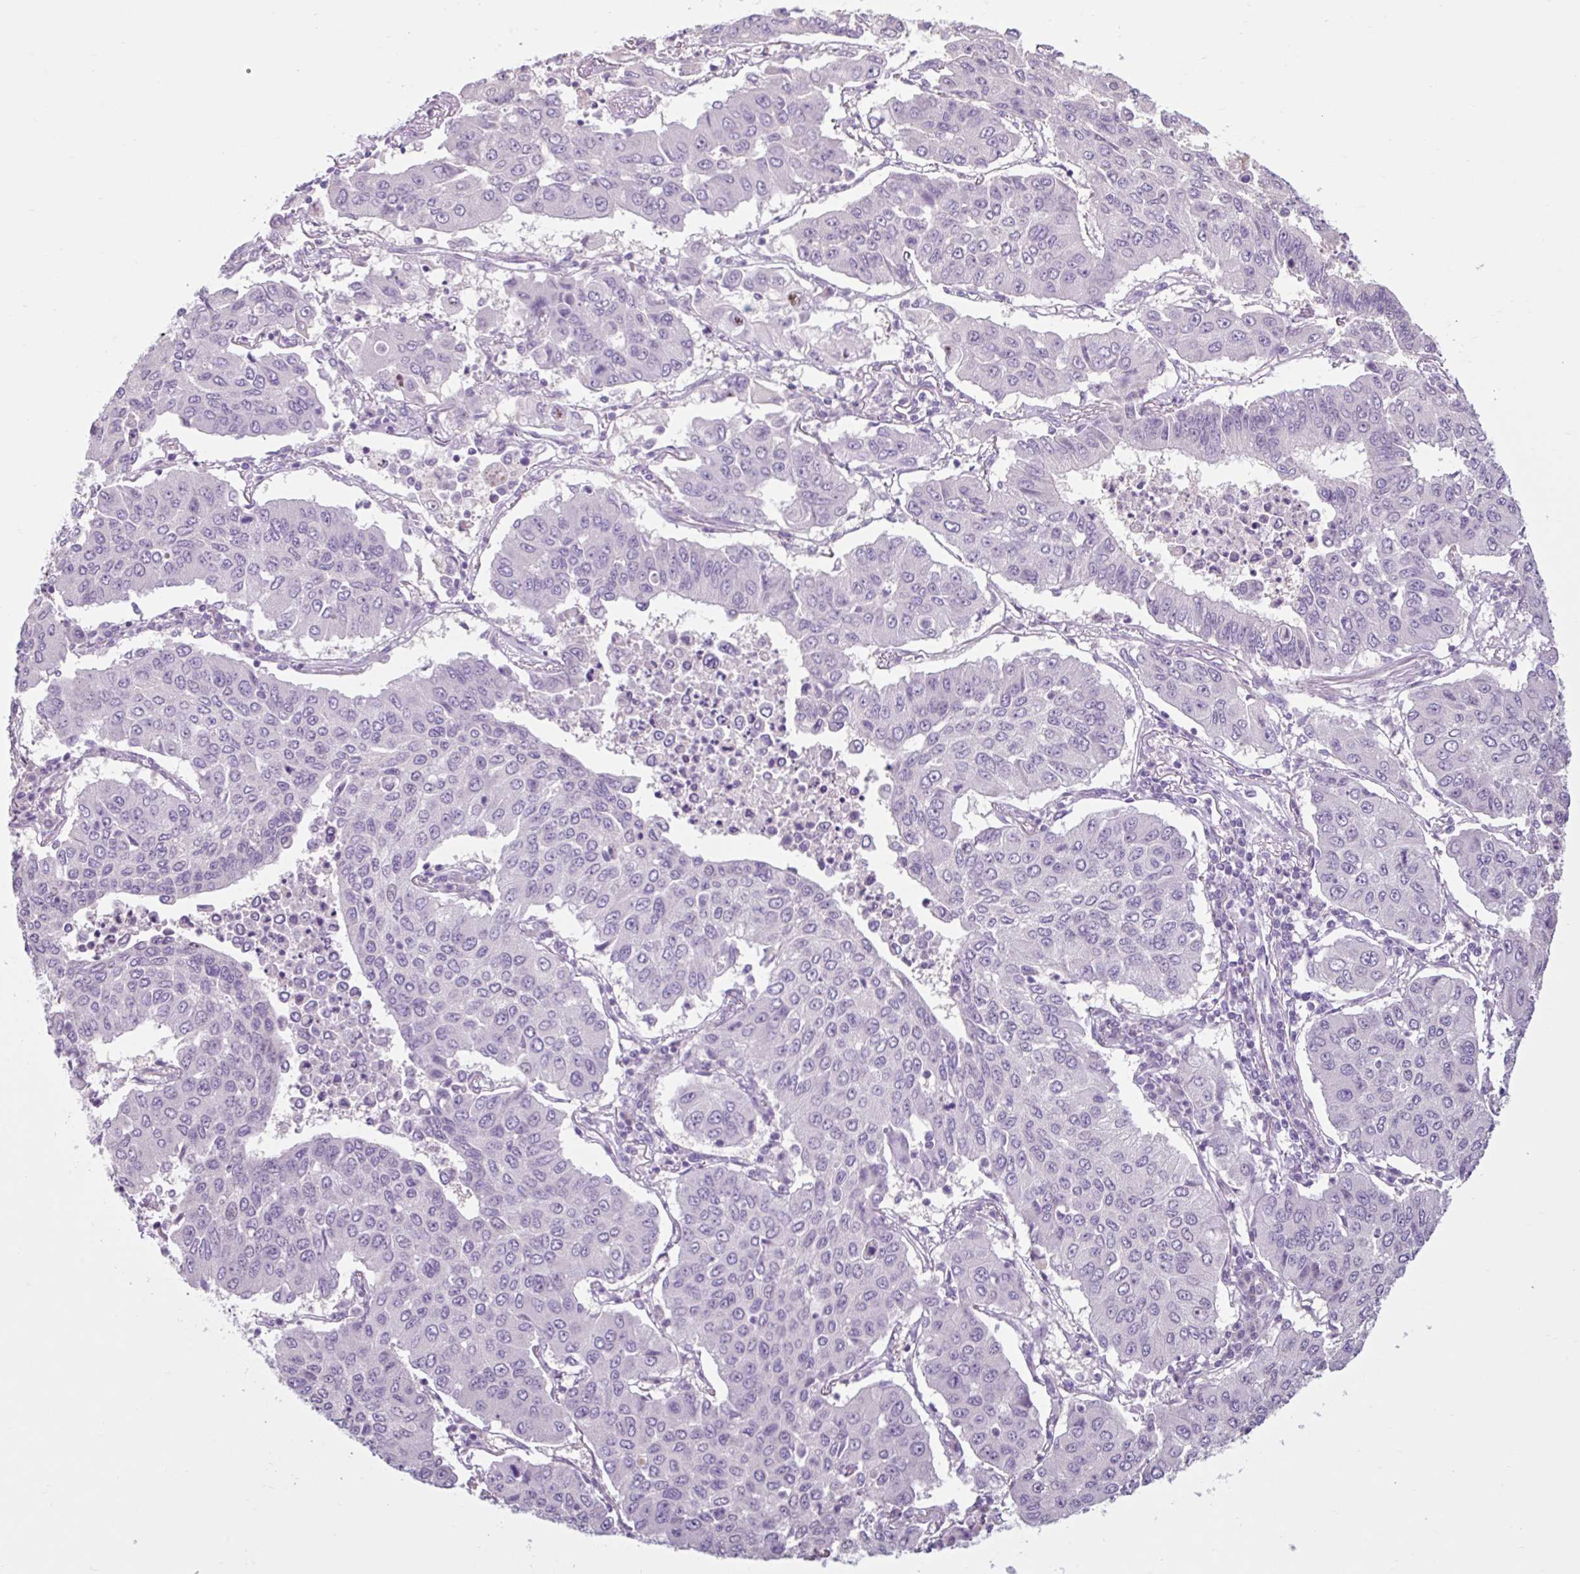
{"staining": {"intensity": "negative", "quantity": "none", "location": "none"}, "tissue": "lung cancer", "cell_type": "Tumor cells", "image_type": "cancer", "snomed": [{"axis": "morphology", "description": "Squamous cell carcinoma, NOS"}, {"axis": "topography", "description": "Lung"}], "caption": "Immunohistochemistry of human lung cancer (squamous cell carcinoma) exhibits no expression in tumor cells.", "gene": "CDH19", "patient": {"sex": "male", "age": 74}}